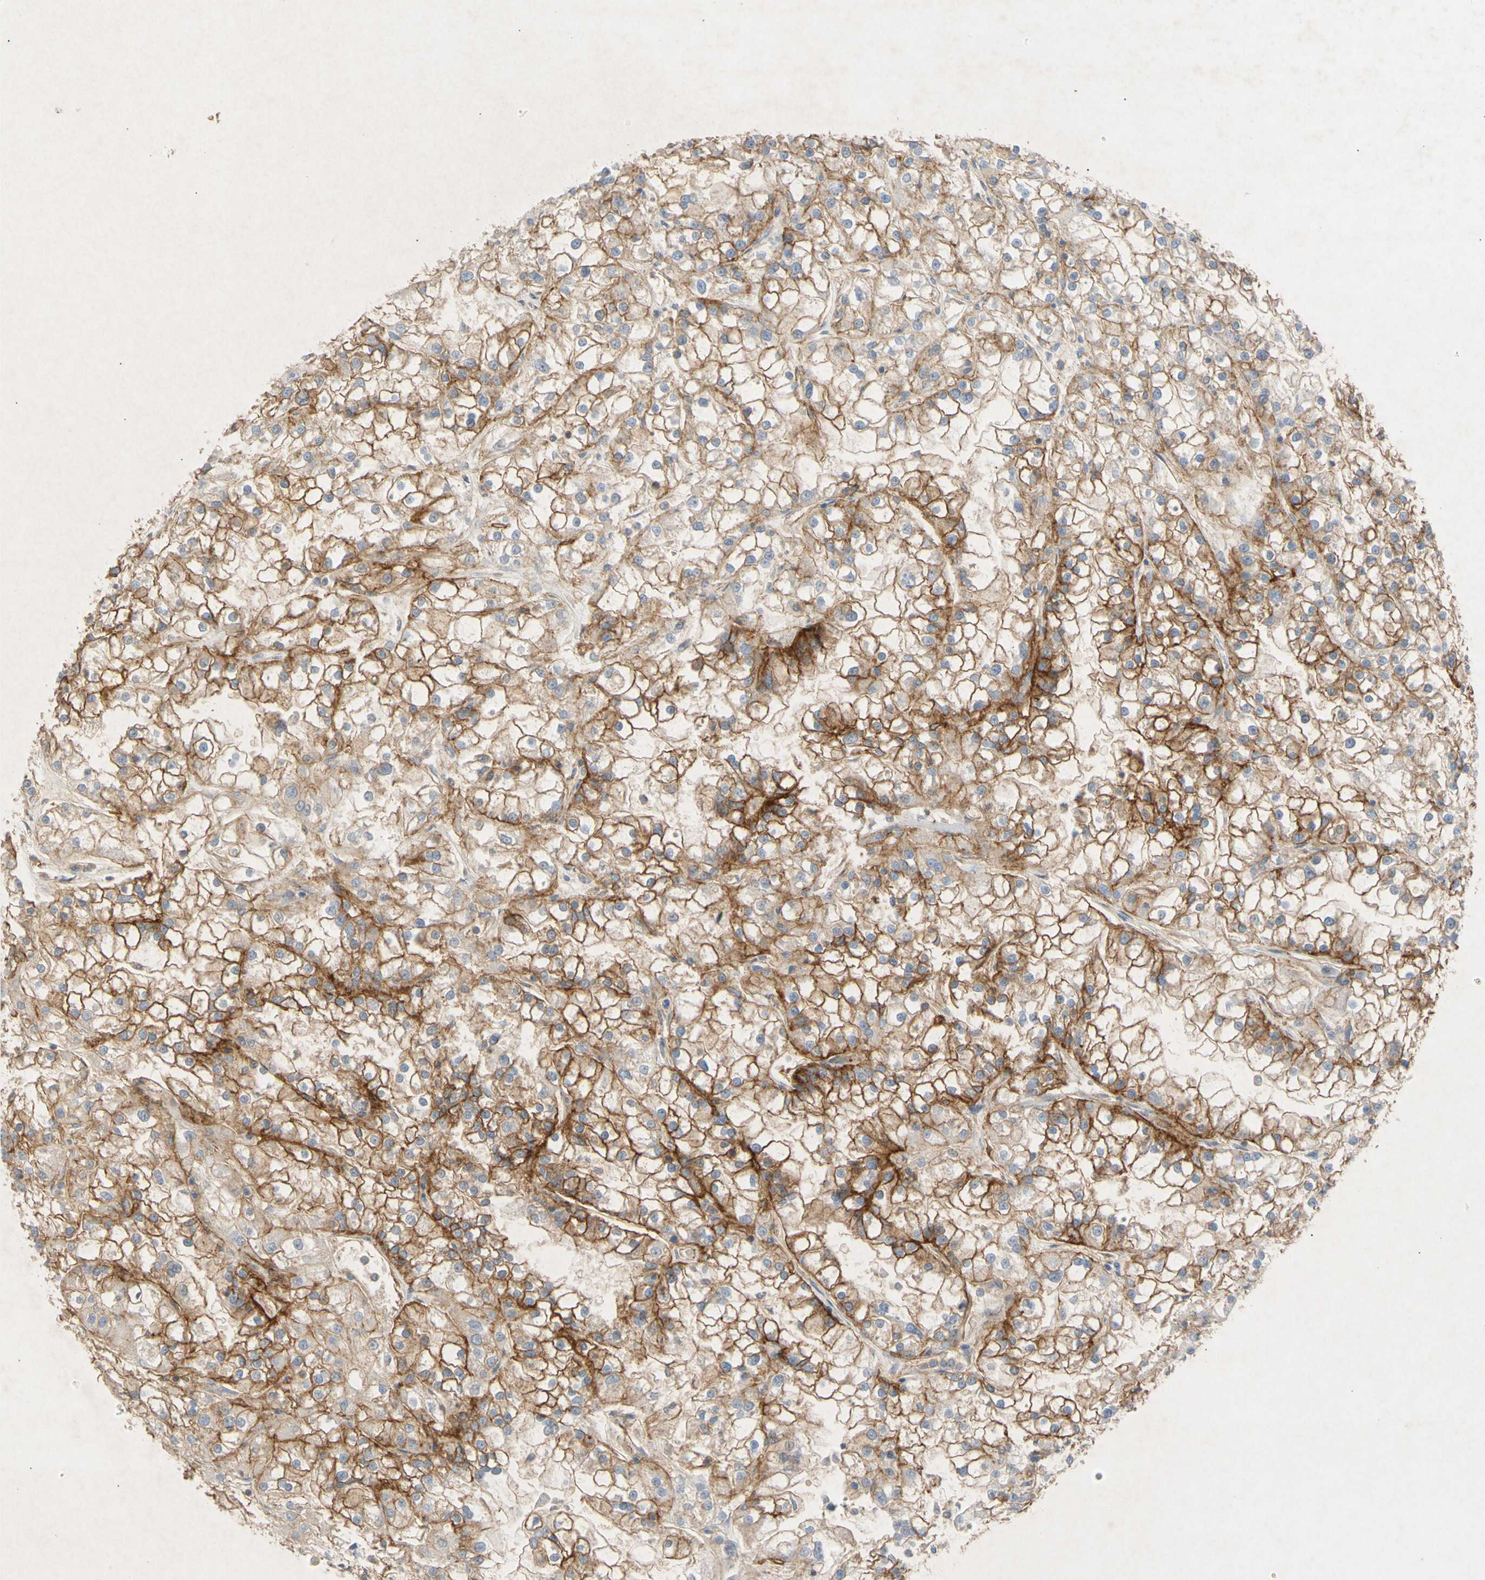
{"staining": {"intensity": "strong", "quantity": ">75%", "location": "cytoplasmic/membranous"}, "tissue": "renal cancer", "cell_type": "Tumor cells", "image_type": "cancer", "snomed": [{"axis": "morphology", "description": "Adenocarcinoma, NOS"}, {"axis": "topography", "description": "Kidney"}], "caption": "Protein analysis of renal cancer tissue displays strong cytoplasmic/membranous positivity in approximately >75% of tumor cells.", "gene": "ATP2A3", "patient": {"sex": "female", "age": 52}}